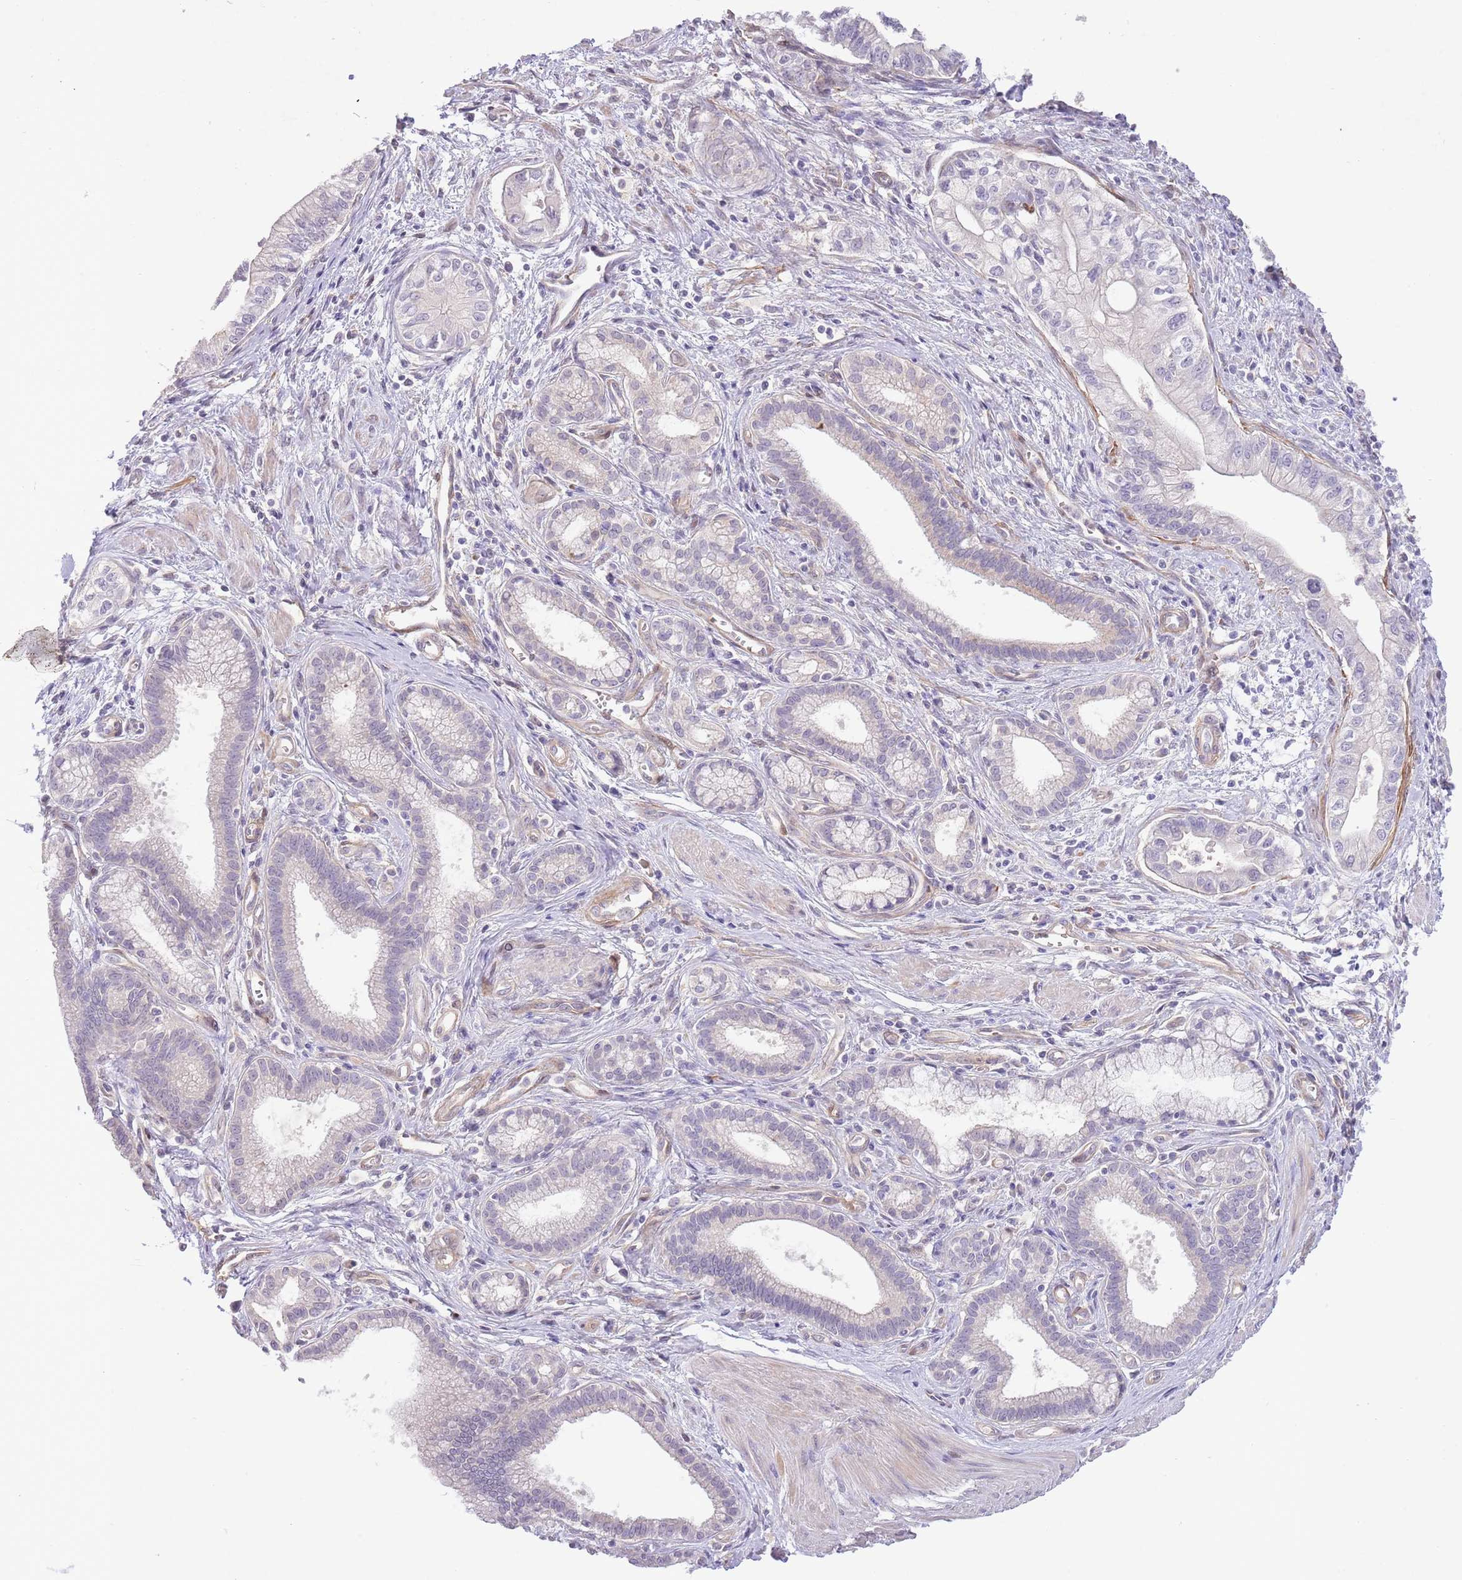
{"staining": {"intensity": "negative", "quantity": "none", "location": "none"}, "tissue": "pancreatic cancer", "cell_type": "Tumor cells", "image_type": "cancer", "snomed": [{"axis": "morphology", "description": "Adenocarcinoma, NOS"}, {"axis": "topography", "description": "Pancreas"}], "caption": "Immunohistochemistry (IHC) histopathology image of pancreatic cancer stained for a protein (brown), which exhibits no staining in tumor cells.", "gene": "ZNF658", "patient": {"sex": "male", "age": 78}}